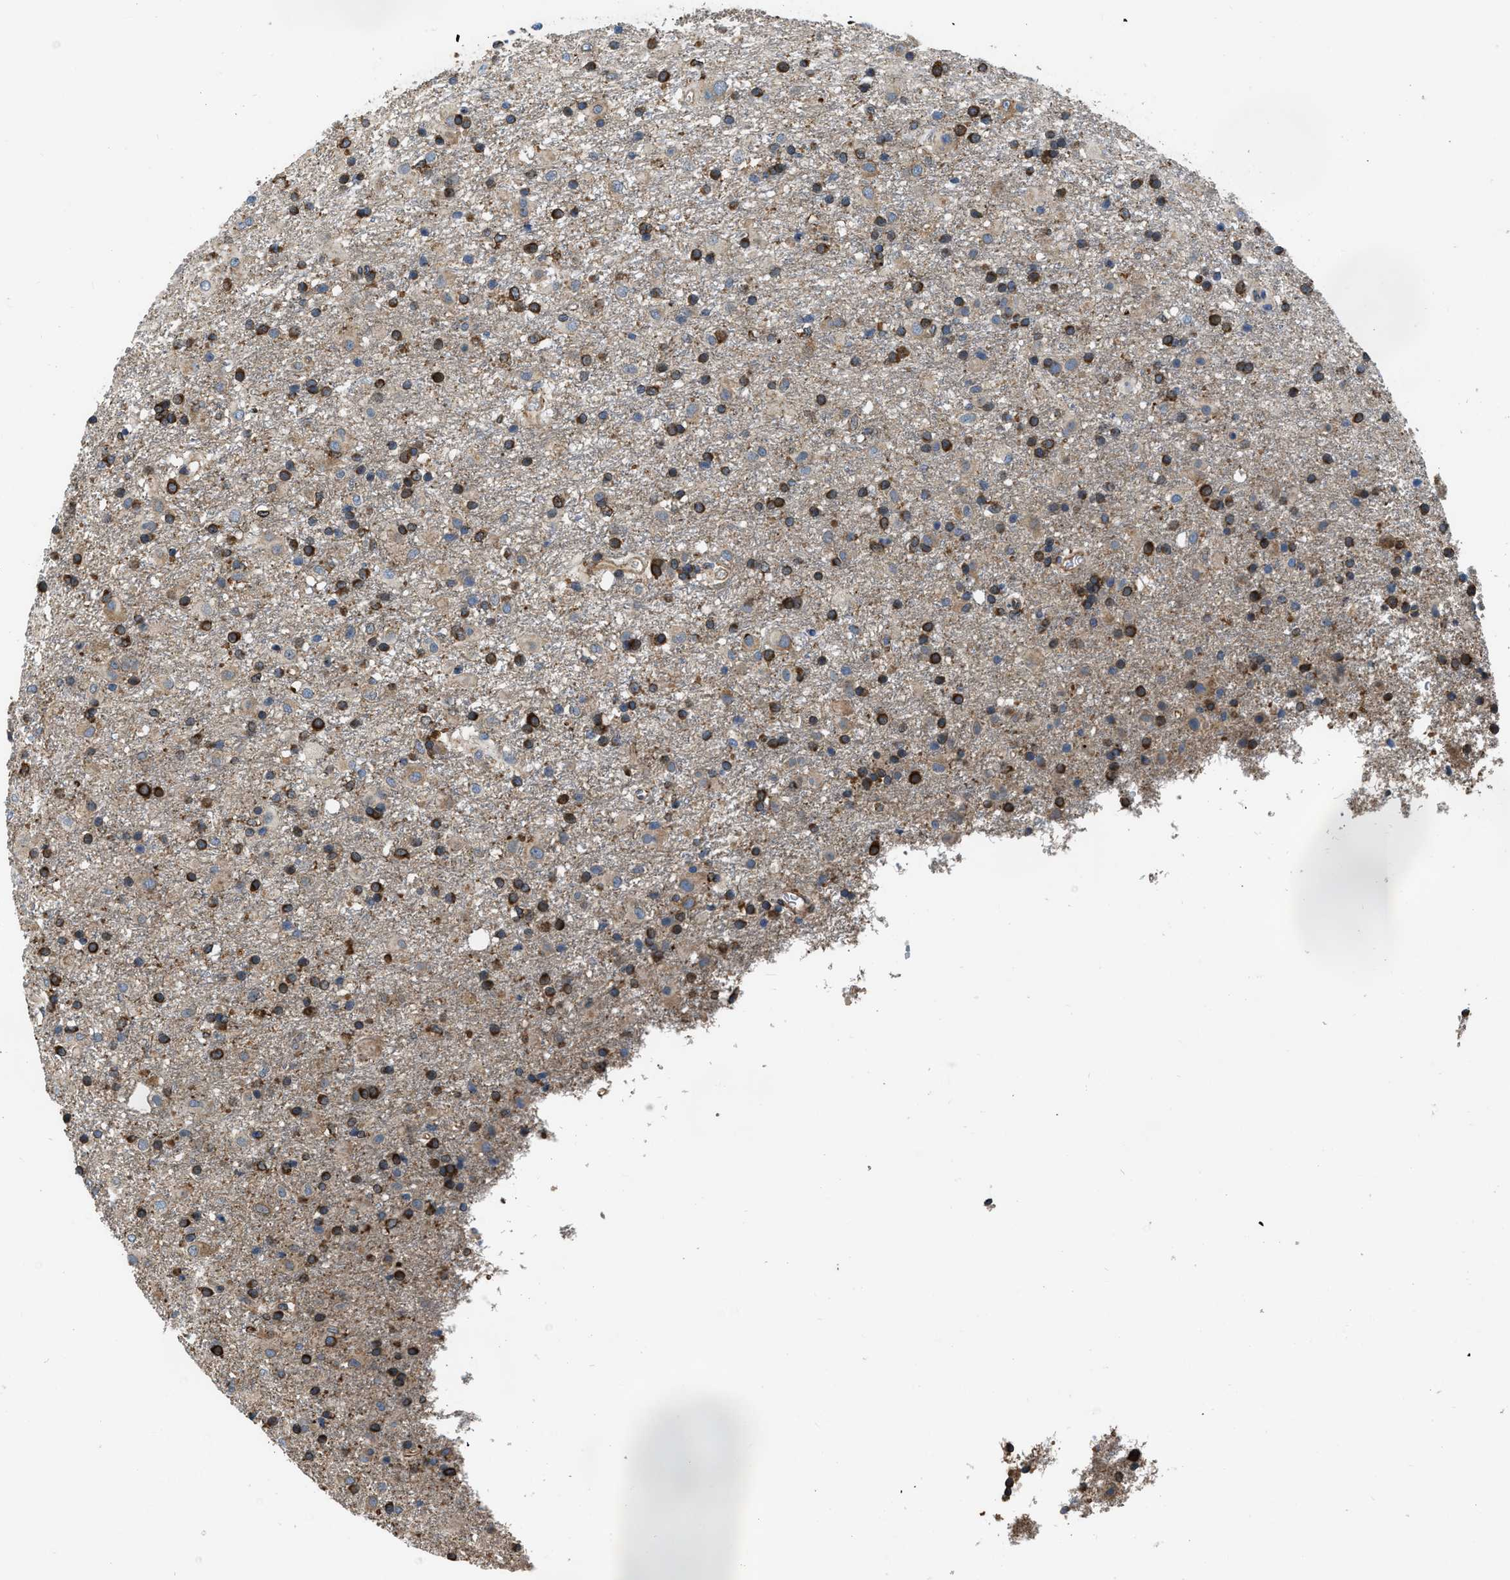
{"staining": {"intensity": "strong", "quantity": ">75%", "location": "cytoplasmic/membranous"}, "tissue": "glioma", "cell_type": "Tumor cells", "image_type": "cancer", "snomed": [{"axis": "morphology", "description": "Glioma, malignant, Low grade"}, {"axis": "topography", "description": "Brain"}], "caption": "There is high levels of strong cytoplasmic/membranous staining in tumor cells of malignant glioma (low-grade), as demonstrated by immunohistochemical staining (brown color).", "gene": "ARL6IP5", "patient": {"sex": "male", "age": 65}}